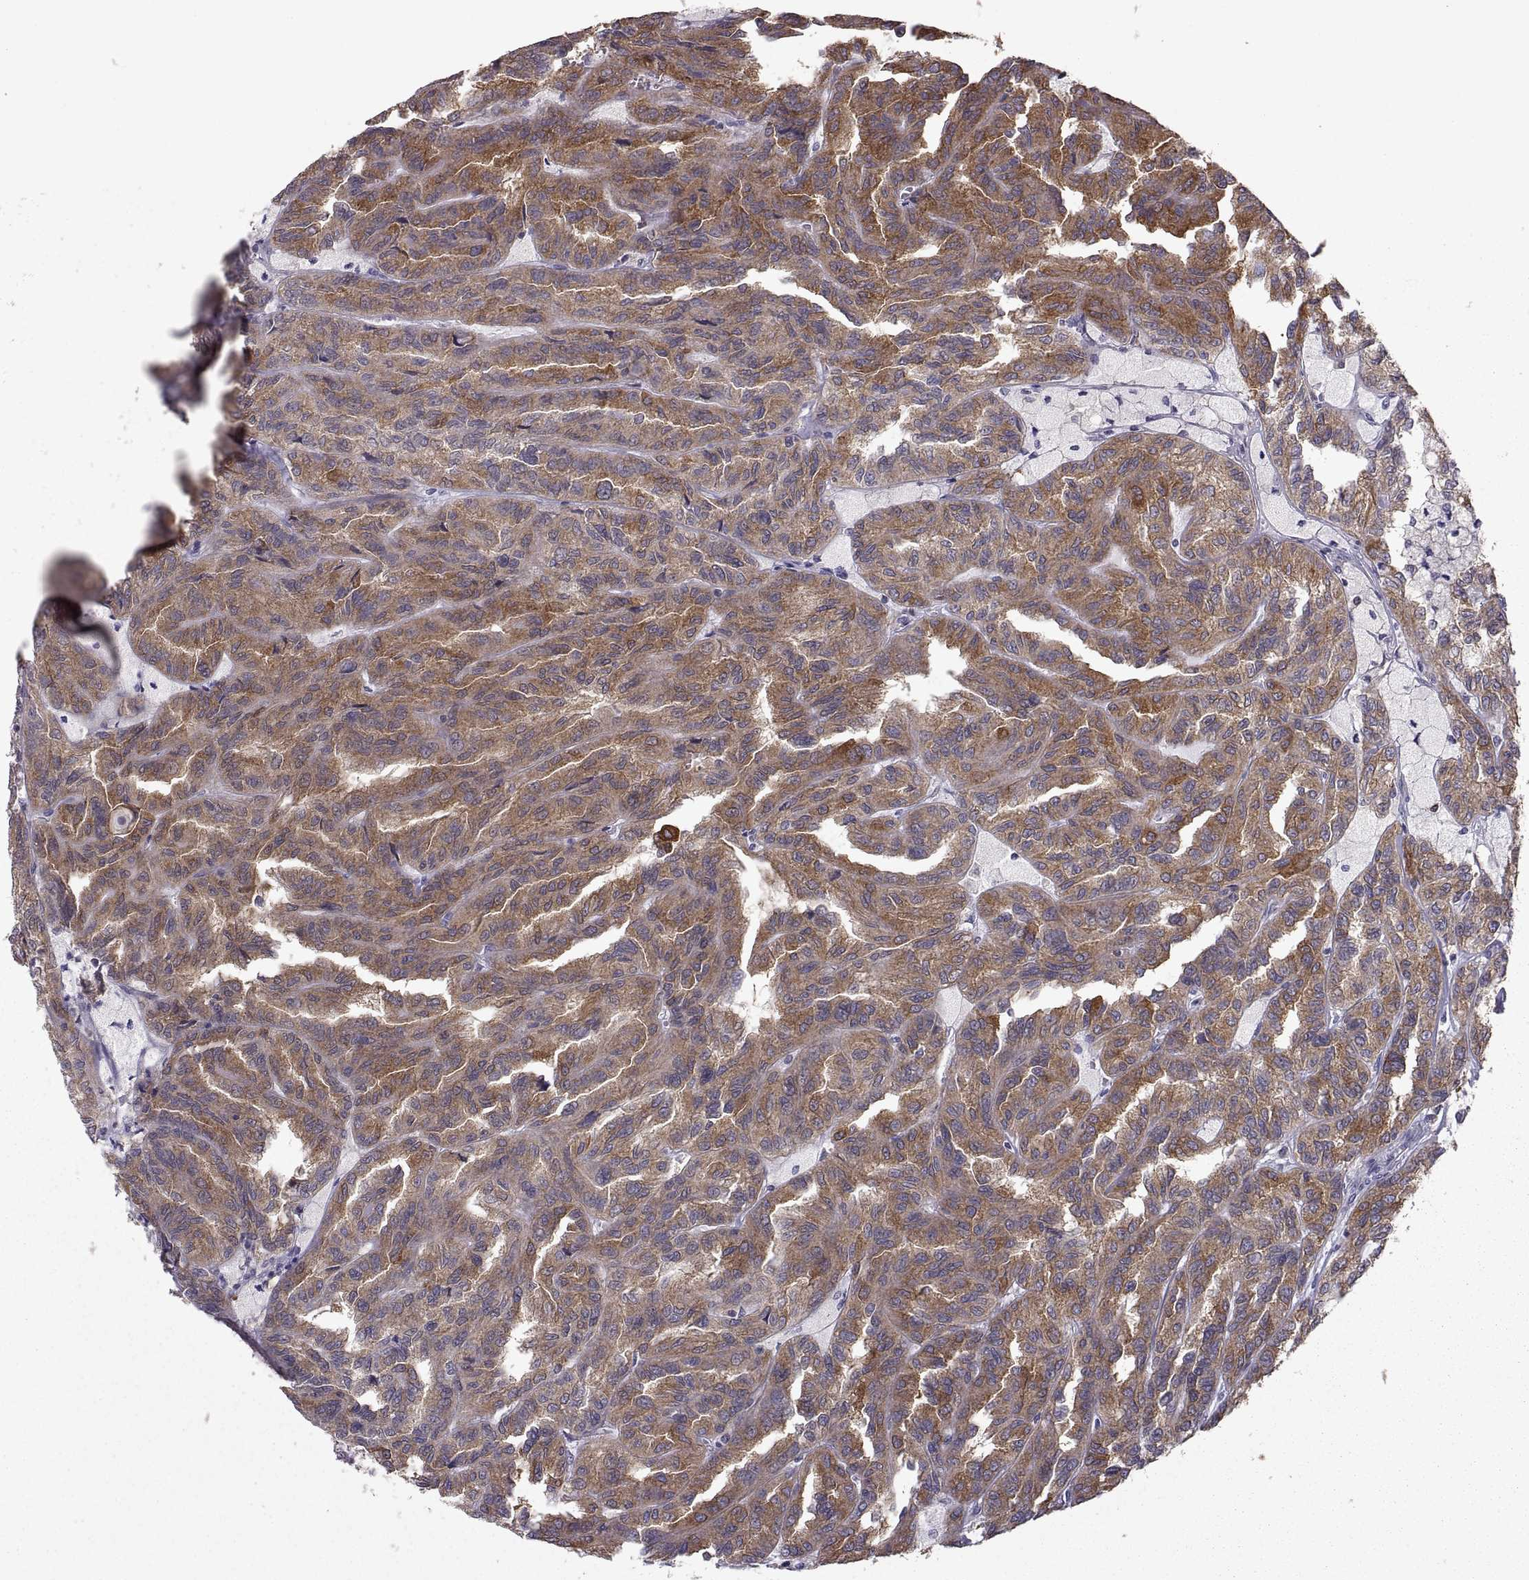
{"staining": {"intensity": "moderate", "quantity": "25%-75%", "location": "cytoplasmic/membranous"}, "tissue": "renal cancer", "cell_type": "Tumor cells", "image_type": "cancer", "snomed": [{"axis": "morphology", "description": "Adenocarcinoma, NOS"}, {"axis": "topography", "description": "Kidney"}], "caption": "Human renal adenocarcinoma stained for a protein (brown) displays moderate cytoplasmic/membranous positive staining in about 25%-75% of tumor cells.", "gene": "EZR", "patient": {"sex": "male", "age": 79}}